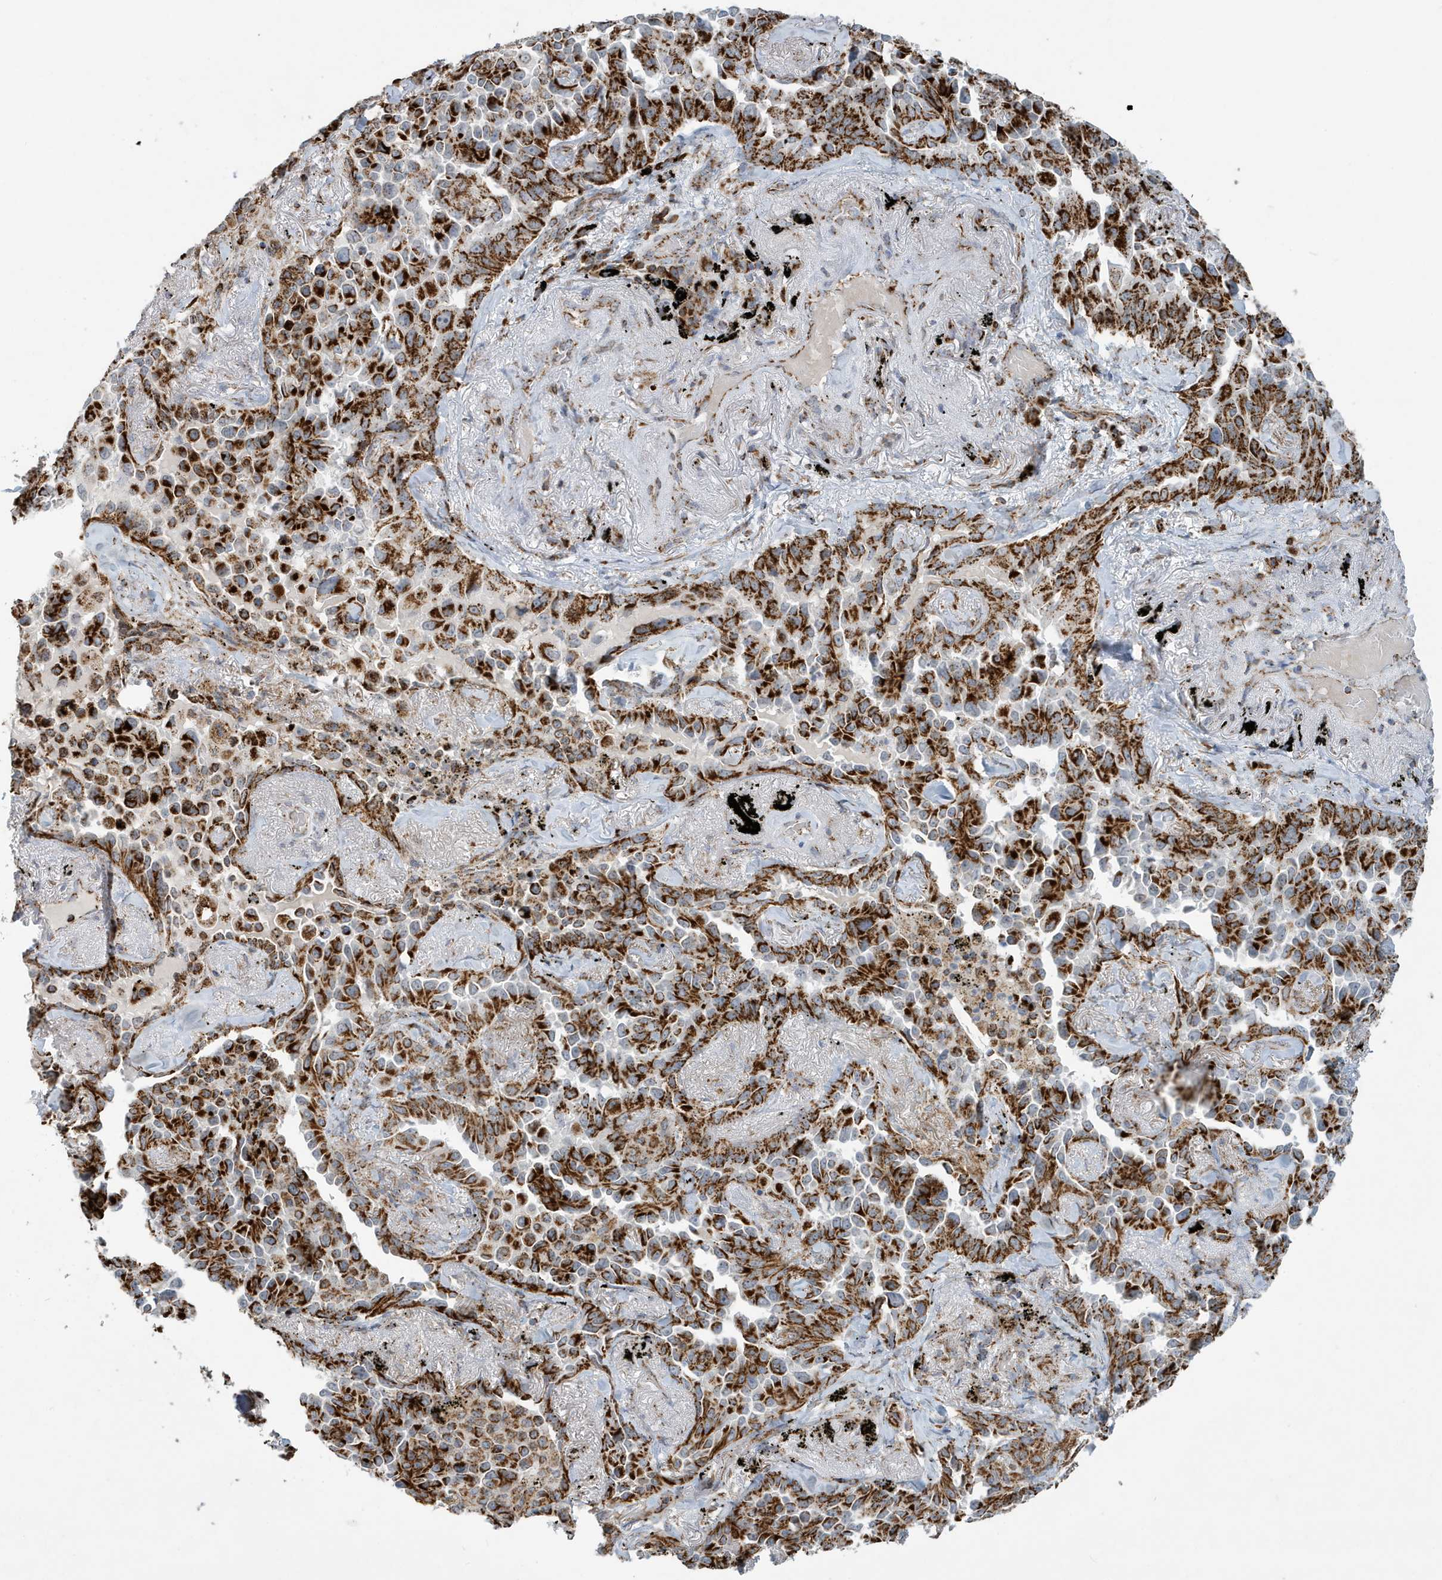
{"staining": {"intensity": "strong", "quantity": ">75%", "location": "cytoplasmic/membranous"}, "tissue": "lung cancer", "cell_type": "Tumor cells", "image_type": "cancer", "snomed": [{"axis": "morphology", "description": "Adenocarcinoma, NOS"}, {"axis": "topography", "description": "Lung"}], "caption": "The immunohistochemical stain shows strong cytoplasmic/membranous positivity in tumor cells of lung cancer tissue.", "gene": "MAN1A1", "patient": {"sex": "female", "age": 67}}